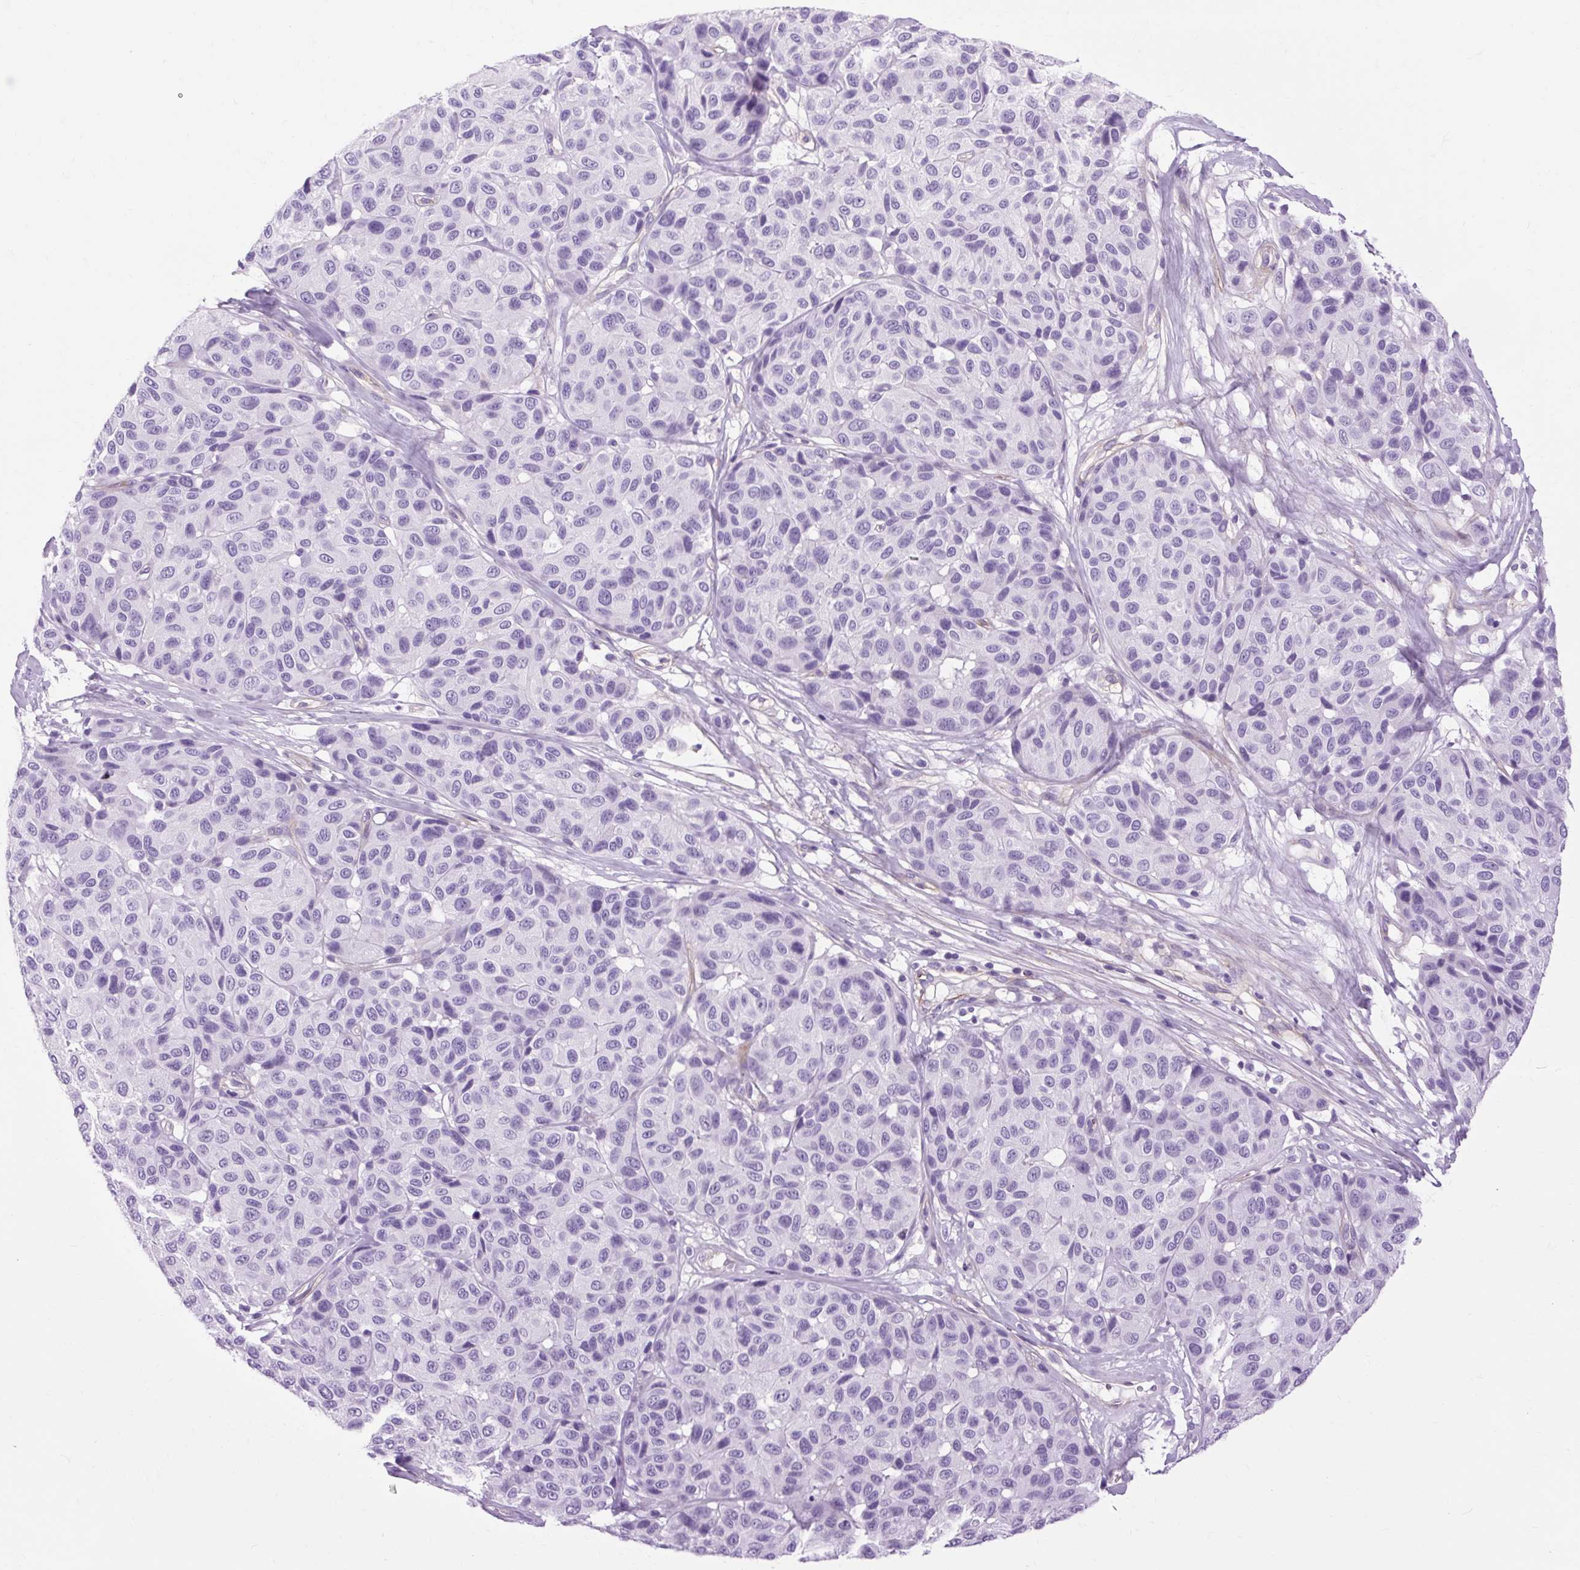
{"staining": {"intensity": "negative", "quantity": "none", "location": "none"}, "tissue": "melanoma", "cell_type": "Tumor cells", "image_type": "cancer", "snomed": [{"axis": "morphology", "description": "Malignant melanoma, NOS"}, {"axis": "topography", "description": "Skin"}], "caption": "Tumor cells are negative for brown protein staining in malignant melanoma. Brightfield microscopy of immunohistochemistry (IHC) stained with DAB (brown) and hematoxylin (blue), captured at high magnification.", "gene": "OOEP", "patient": {"sex": "female", "age": 66}}